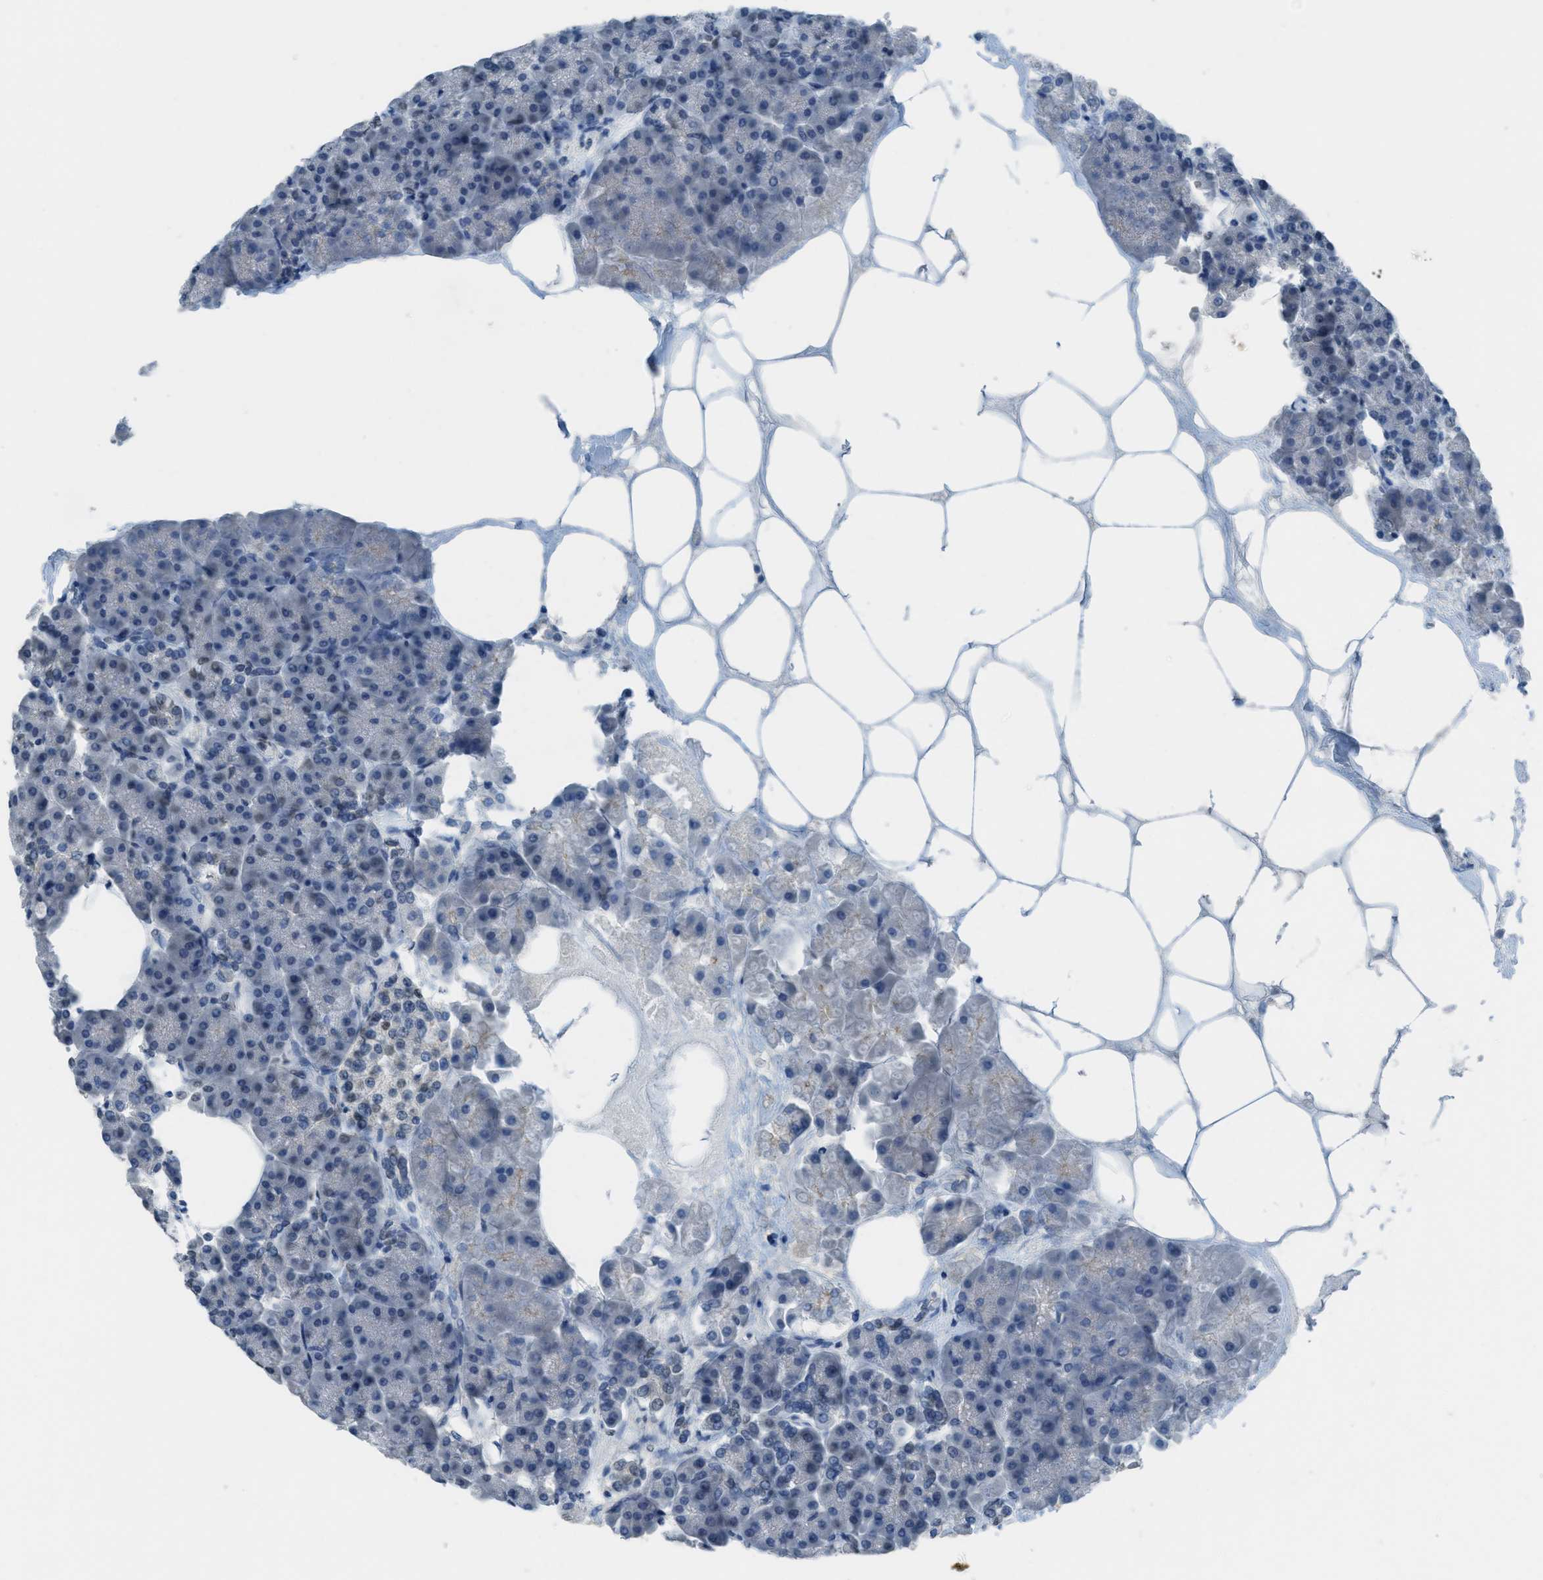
{"staining": {"intensity": "weak", "quantity": "<25%", "location": "nuclear"}, "tissue": "pancreas", "cell_type": "Exocrine glandular cells", "image_type": "normal", "snomed": [{"axis": "morphology", "description": "Normal tissue, NOS"}, {"axis": "topography", "description": "Pancreas"}], "caption": "IHC micrograph of benign human pancreas stained for a protein (brown), which shows no positivity in exocrine glandular cells. (DAB immunohistochemistry with hematoxylin counter stain).", "gene": "TTC13", "patient": {"sex": "female", "age": 70}}